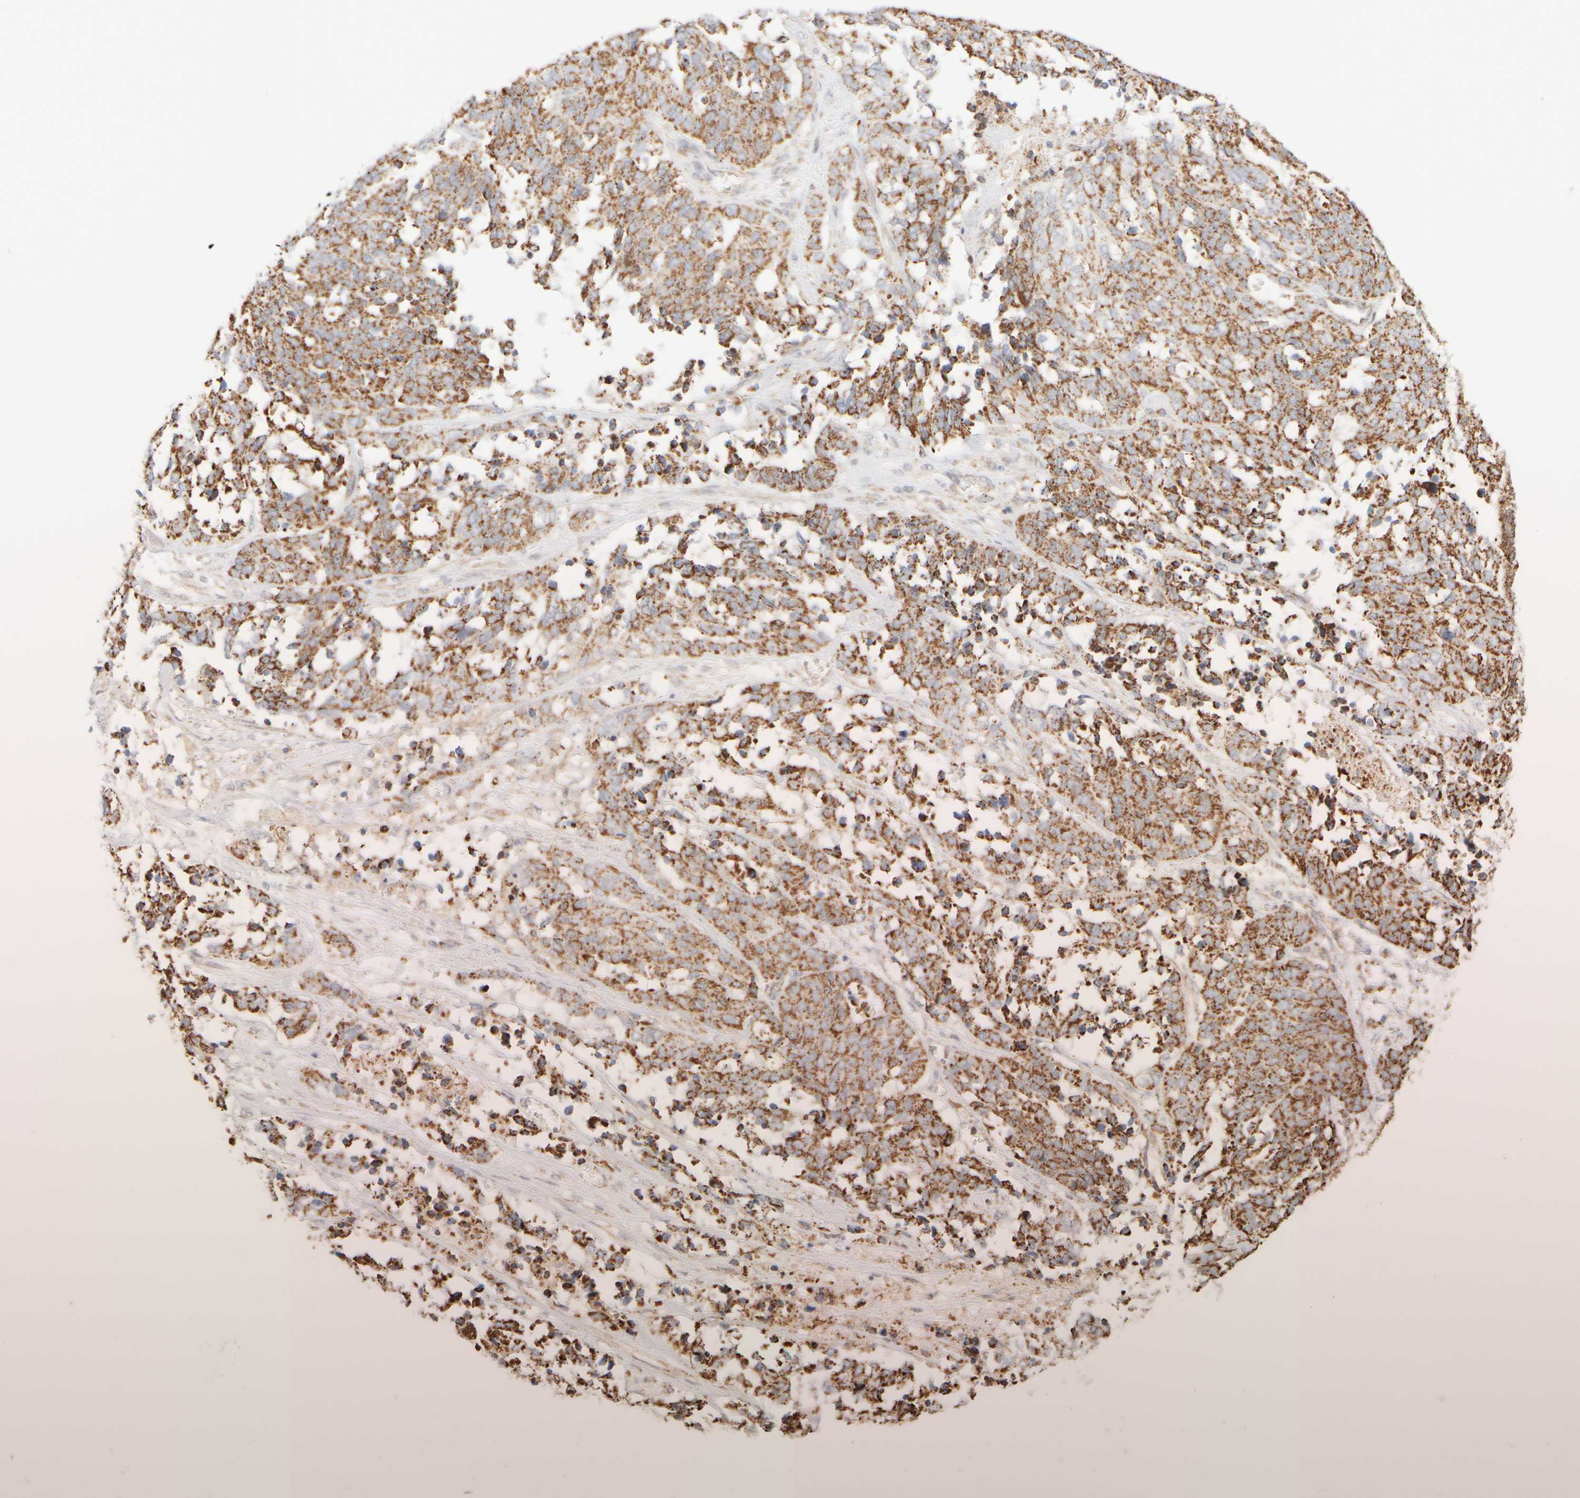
{"staining": {"intensity": "moderate", "quantity": ">75%", "location": "cytoplasmic/membranous"}, "tissue": "ovarian cancer", "cell_type": "Tumor cells", "image_type": "cancer", "snomed": [{"axis": "morphology", "description": "Cystadenocarcinoma, serous, NOS"}, {"axis": "topography", "description": "Ovary"}], "caption": "Ovarian cancer stained with immunohistochemistry (IHC) shows moderate cytoplasmic/membranous expression in approximately >75% of tumor cells.", "gene": "APBB2", "patient": {"sex": "female", "age": 44}}